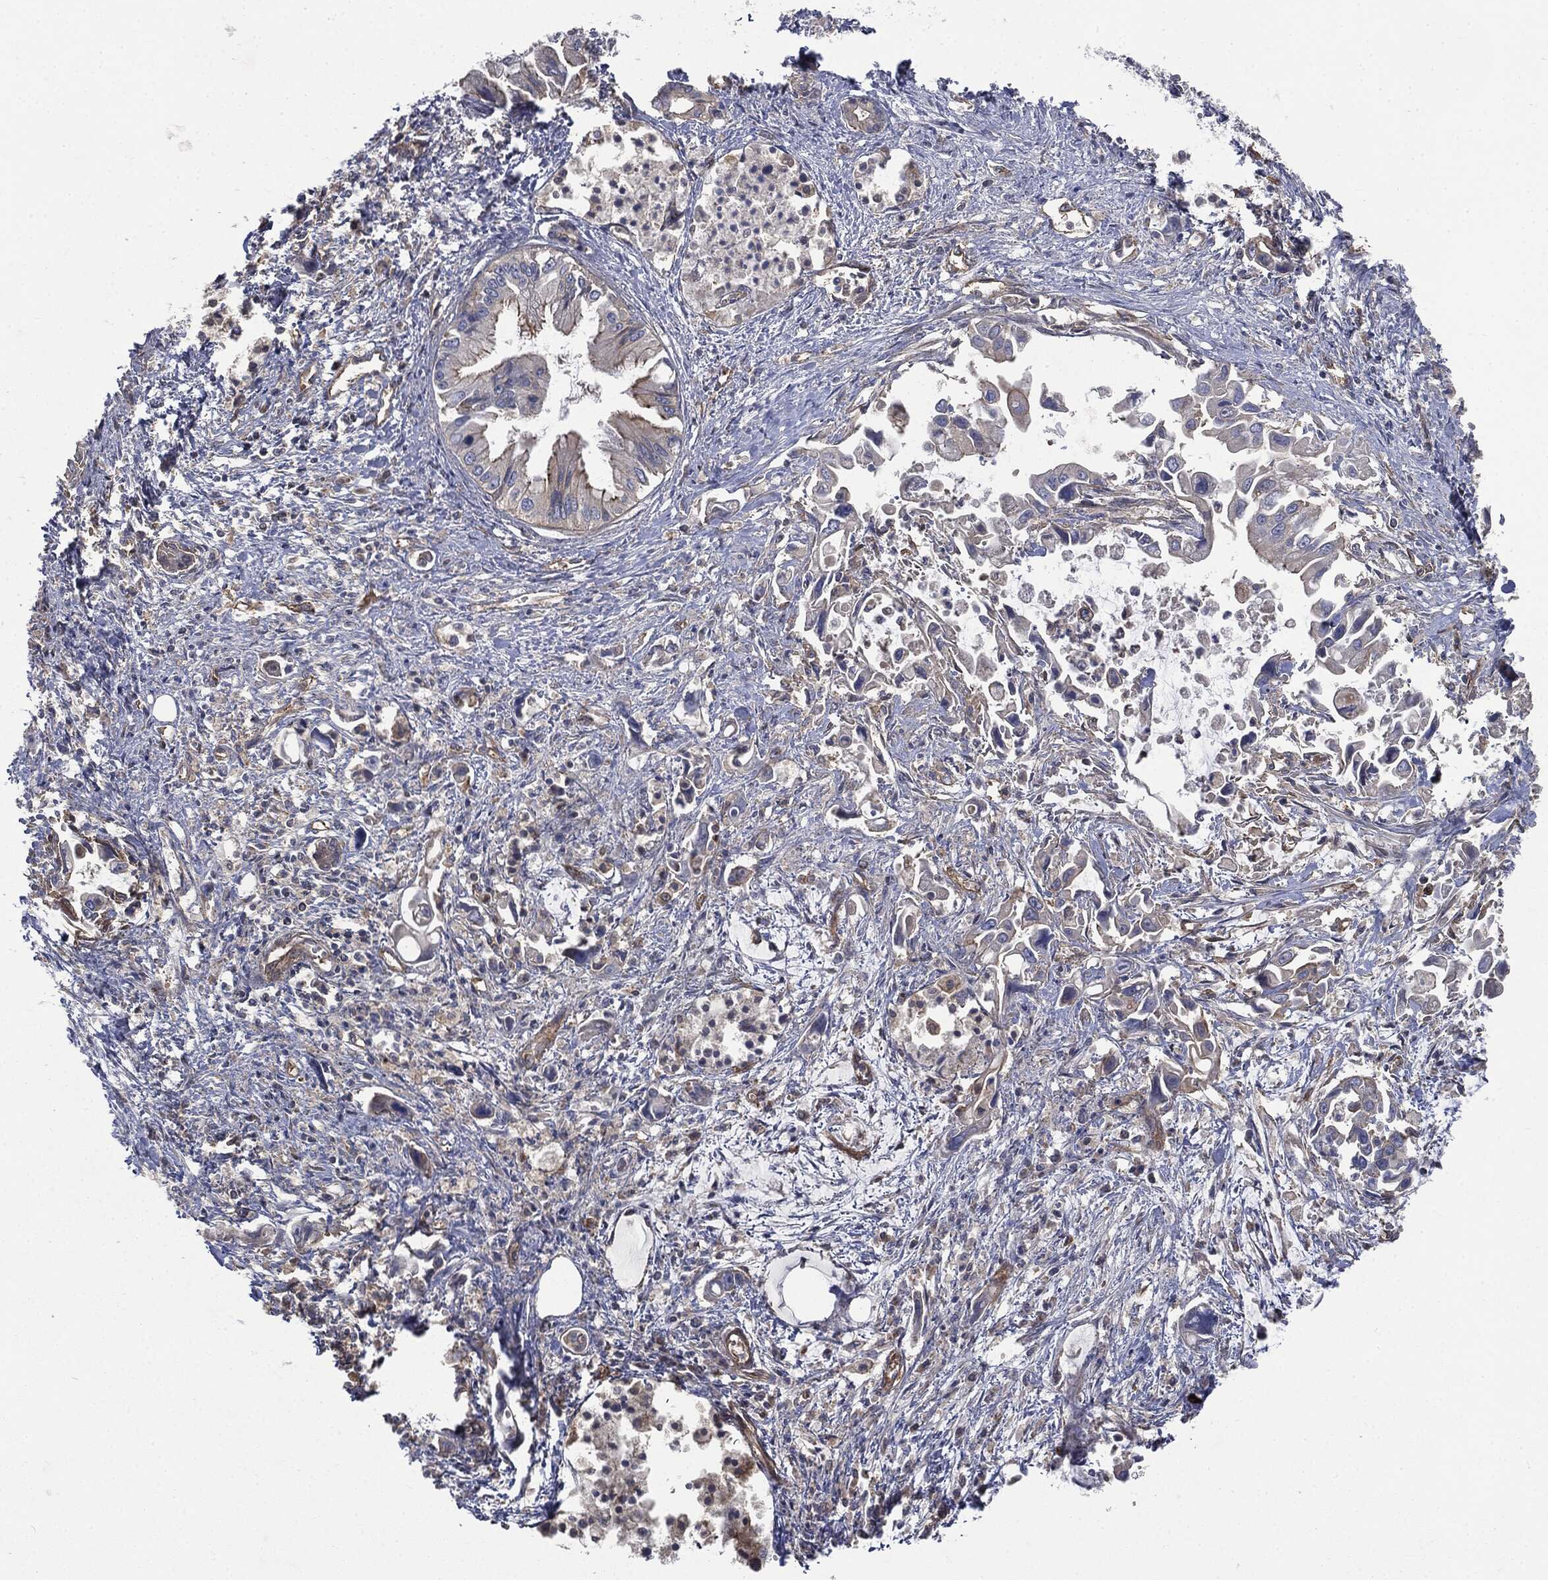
{"staining": {"intensity": "negative", "quantity": "none", "location": "none"}, "tissue": "pancreatic cancer", "cell_type": "Tumor cells", "image_type": "cancer", "snomed": [{"axis": "morphology", "description": "Adenocarcinoma, NOS"}, {"axis": "topography", "description": "Pancreas"}], "caption": "The image demonstrates no significant staining in tumor cells of pancreatic cancer (adenocarcinoma).", "gene": "EPS15L1", "patient": {"sex": "male", "age": 84}}